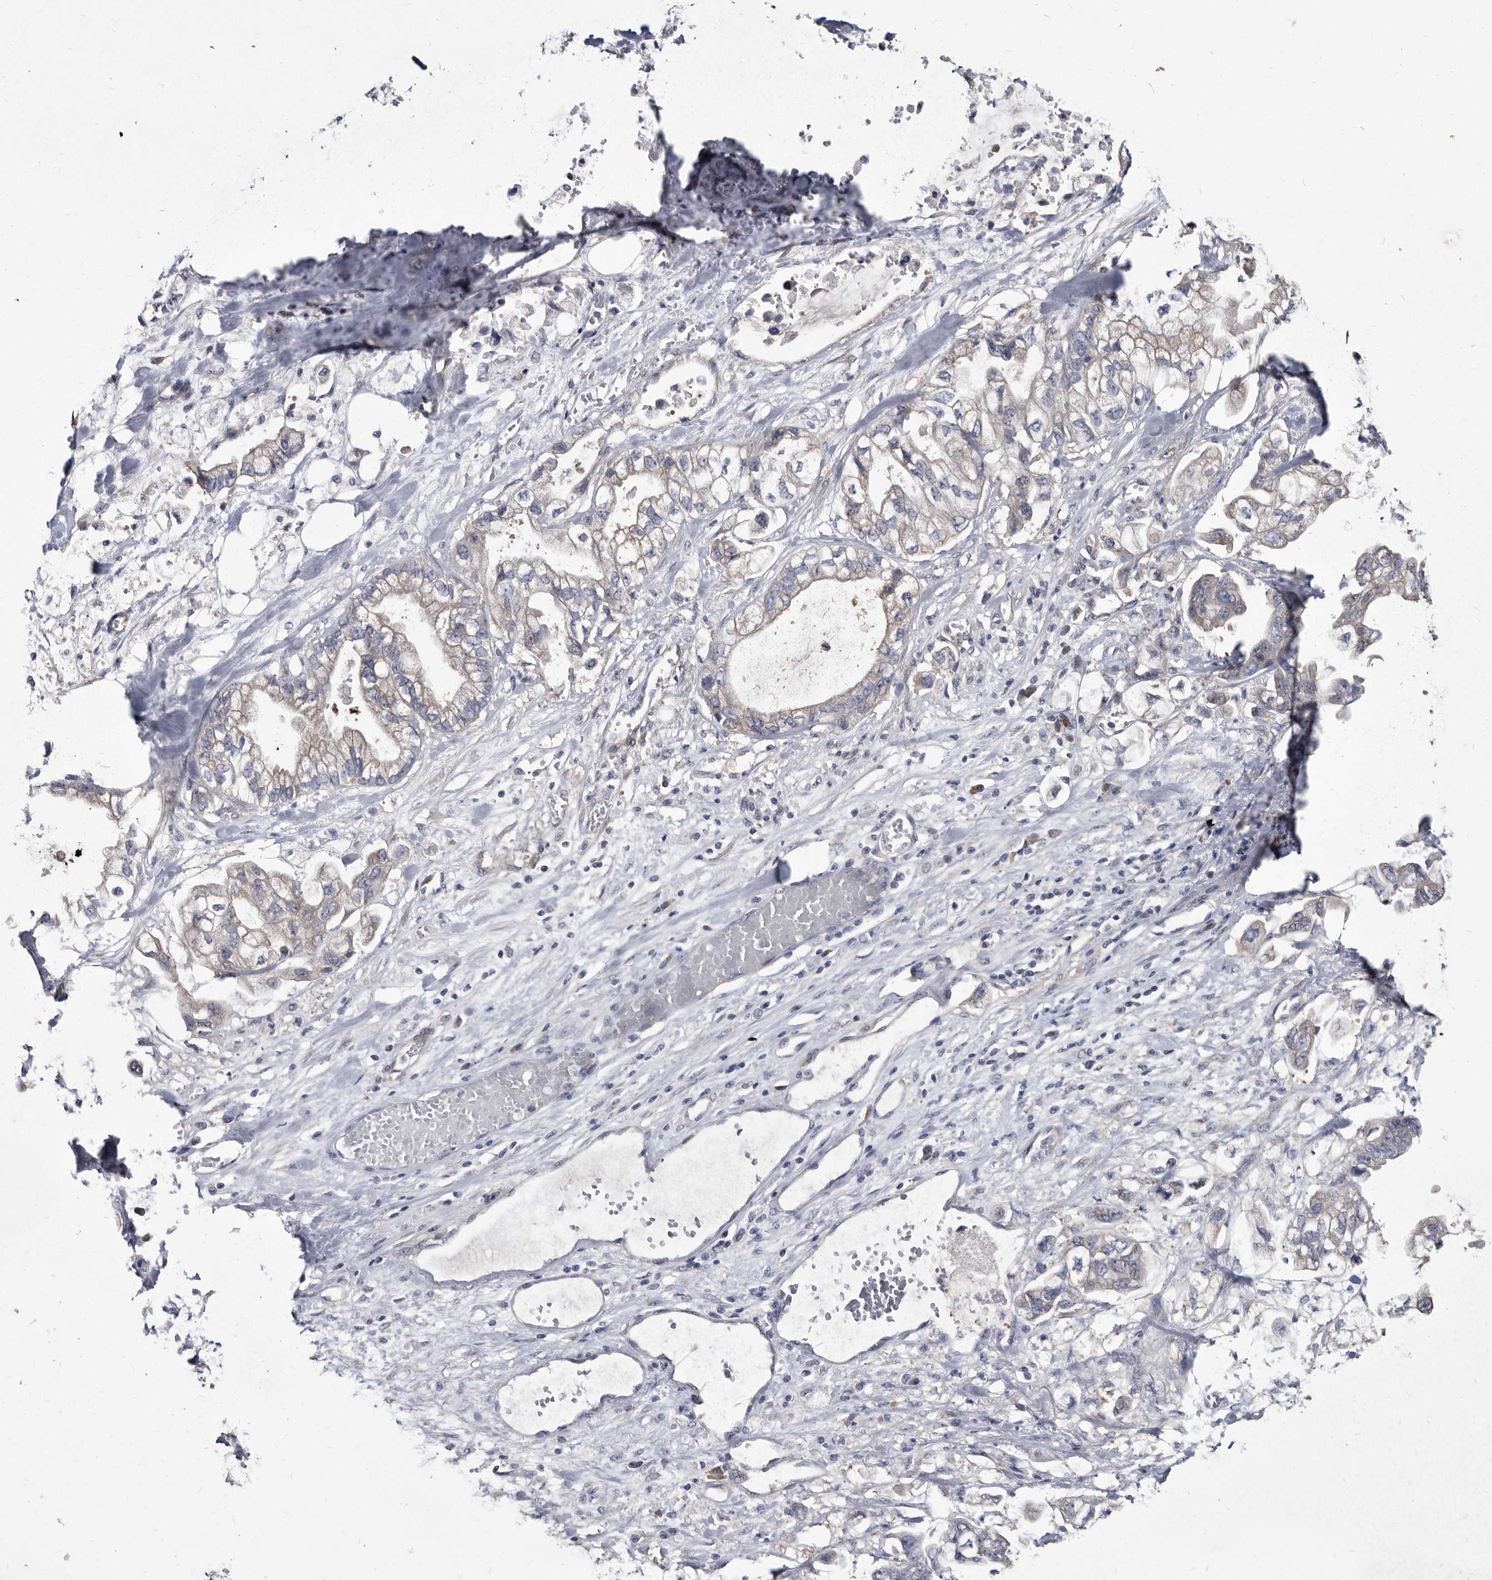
{"staining": {"intensity": "negative", "quantity": "none", "location": "none"}, "tissue": "stomach cancer", "cell_type": "Tumor cells", "image_type": "cancer", "snomed": [{"axis": "morphology", "description": "Normal tissue, NOS"}, {"axis": "morphology", "description": "Adenocarcinoma, NOS"}, {"axis": "topography", "description": "Stomach"}], "caption": "Tumor cells are negative for brown protein staining in stomach cancer (adenocarcinoma). Brightfield microscopy of immunohistochemistry (IHC) stained with DAB (3,3'-diaminobenzidine) (brown) and hematoxylin (blue), captured at high magnification.", "gene": "ABCF2", "patient": {"sex": "male", "age": 62}}